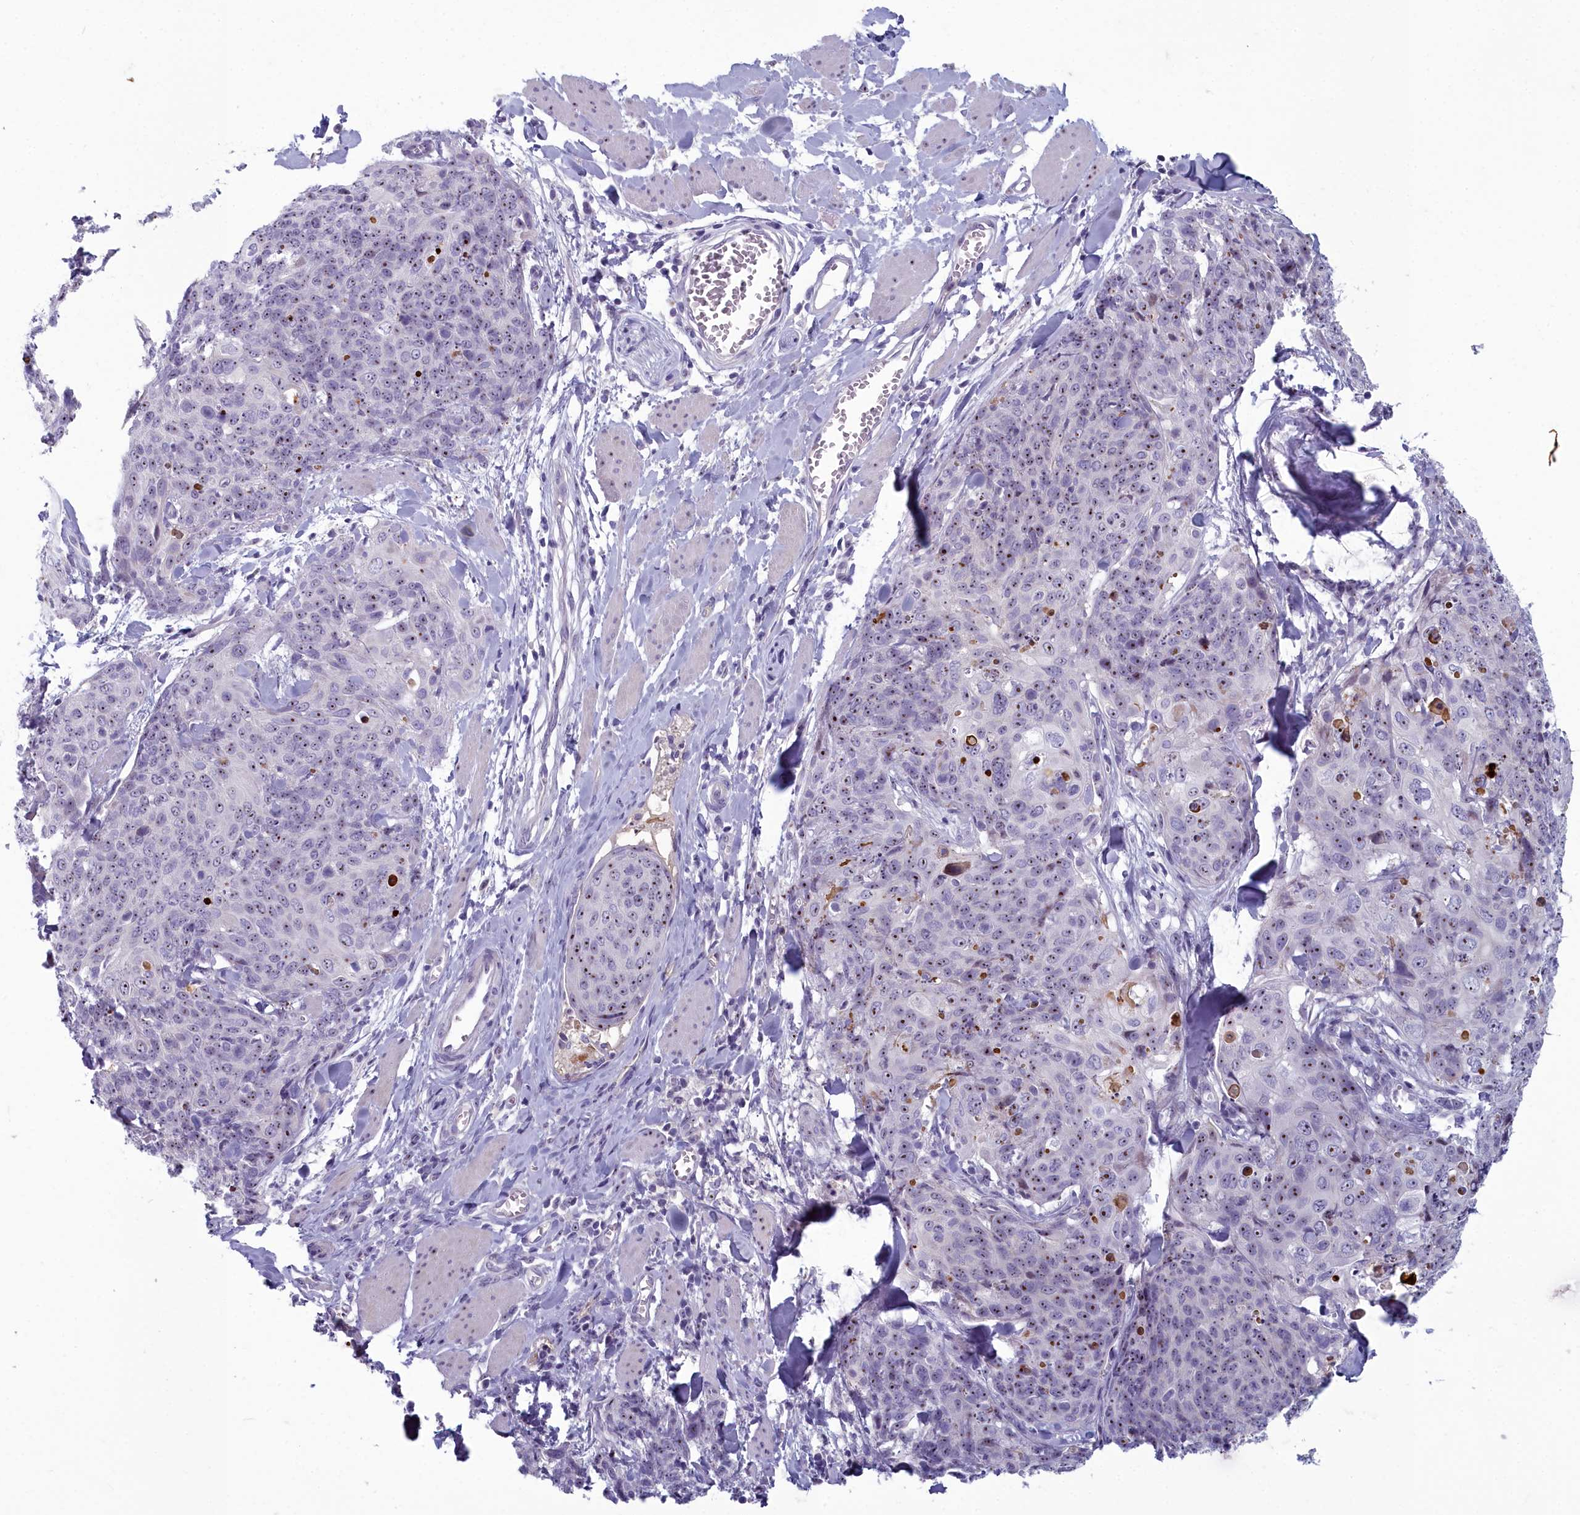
{"staining": {"intensity": "moderate", "quantity": "25%-75%", "location": "nuclear"}, "tissue": "skin cancer", "cell_type": "Tumor cells", "image_type": "cancer", "snomed": [{"axis": "morphology", "description": "Squamous cell carcinoma, NOS"}, {"axis": "topography", "description": "Skin"}, {"axis": "topography", "description": "Vulva"}], "caption": "Protein expression analysis of skin squamous cell carcinoma demonstrates moderate nuclear staining in about 25%-75% of tumor cells.", "gene": "INSYN2A", "patient": {"sex": "female", "age": 85}}